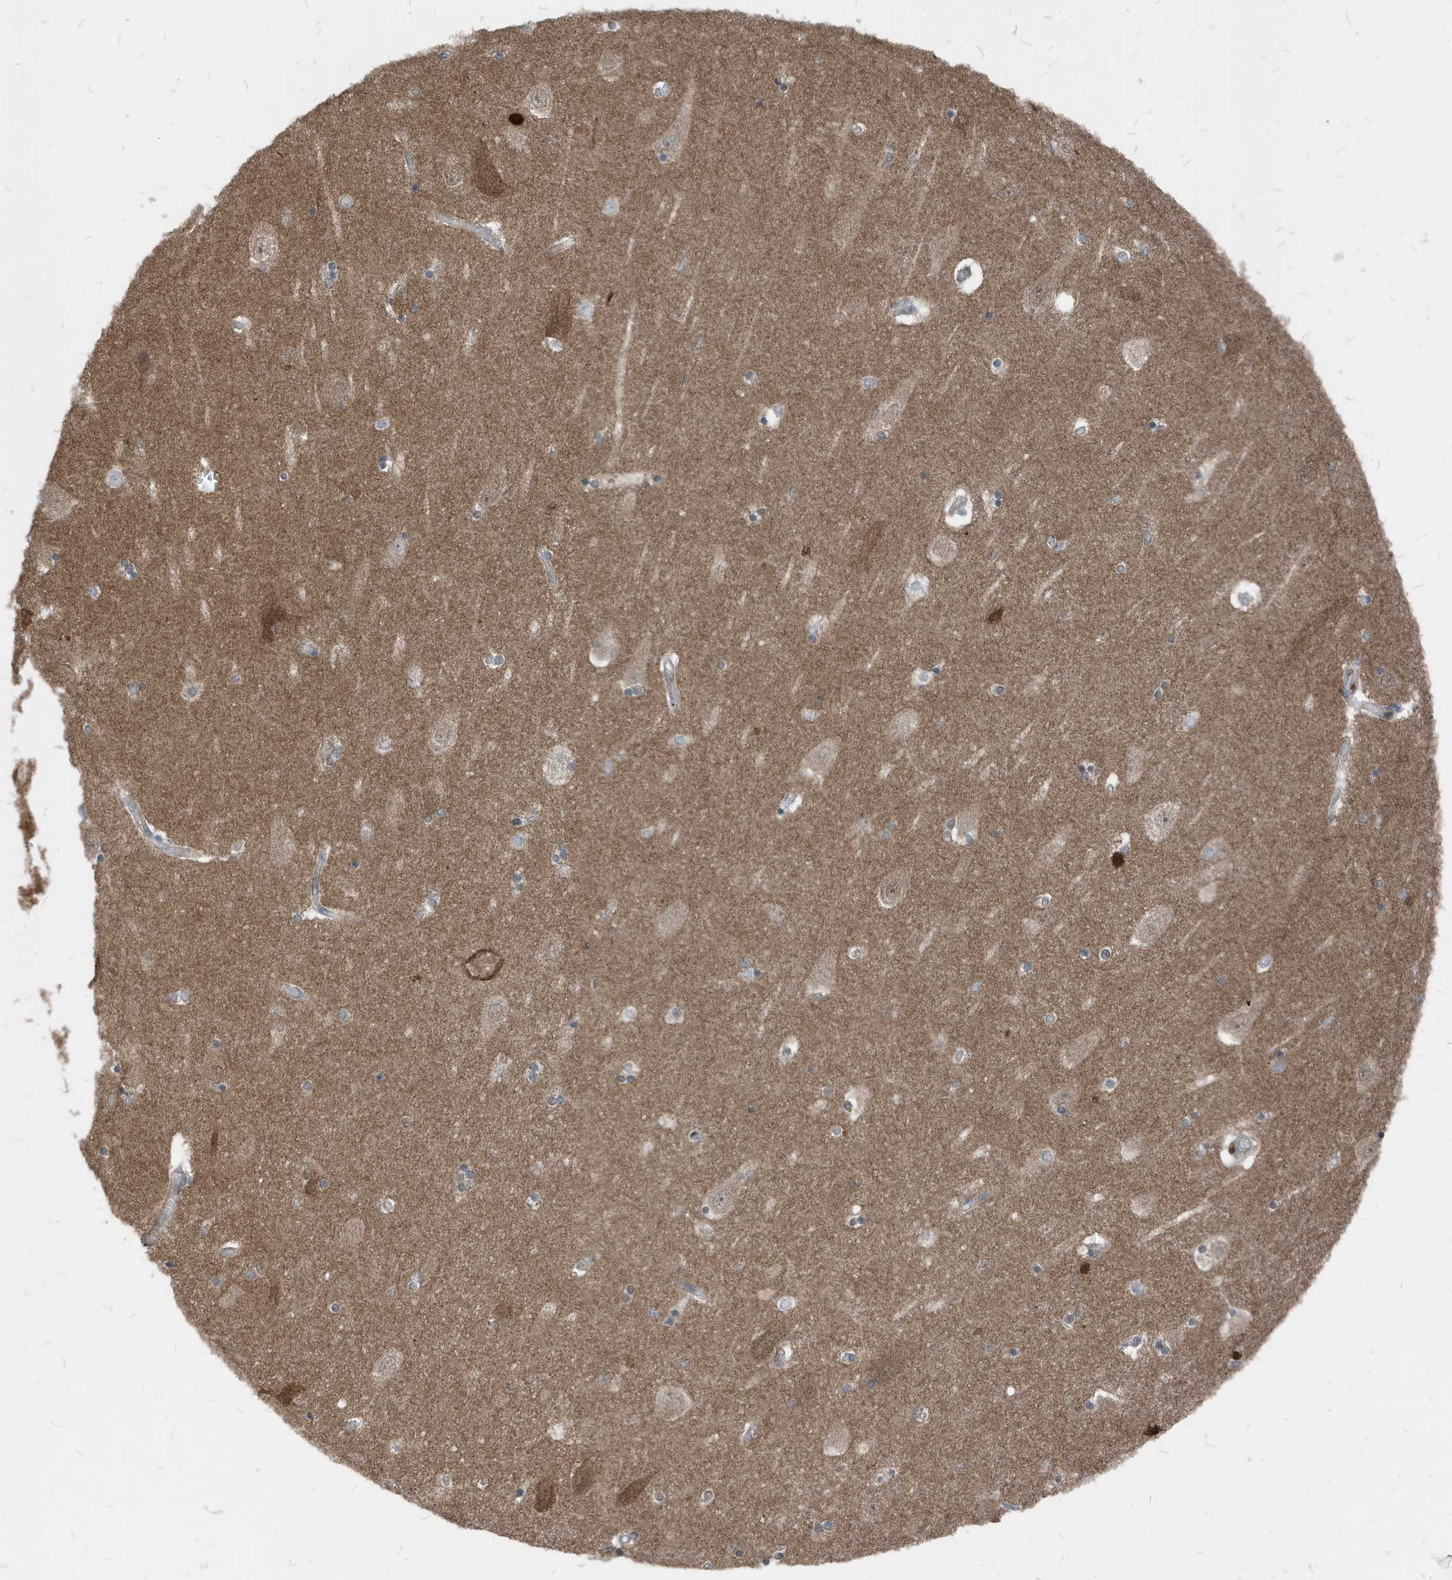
{"staining": {"intensity": "weak", "quantity": "<25%", "location": "cytoplasmic/membranous"}, "tissue": "hippocampus", "cell_type": "Glial cells", "image_type": "normal", "snomed": [{"axis": "morphology", "description": "Normal tissue, NOS"}, {"axis": "topography", "description": "Hippocampus"}], "caption": "Protein analysis of unremarkable hippocampus demonstrates no significant staining in glial cells.", "gene": "NCOA7", "patient": {"sex": "female", "age": 54}}